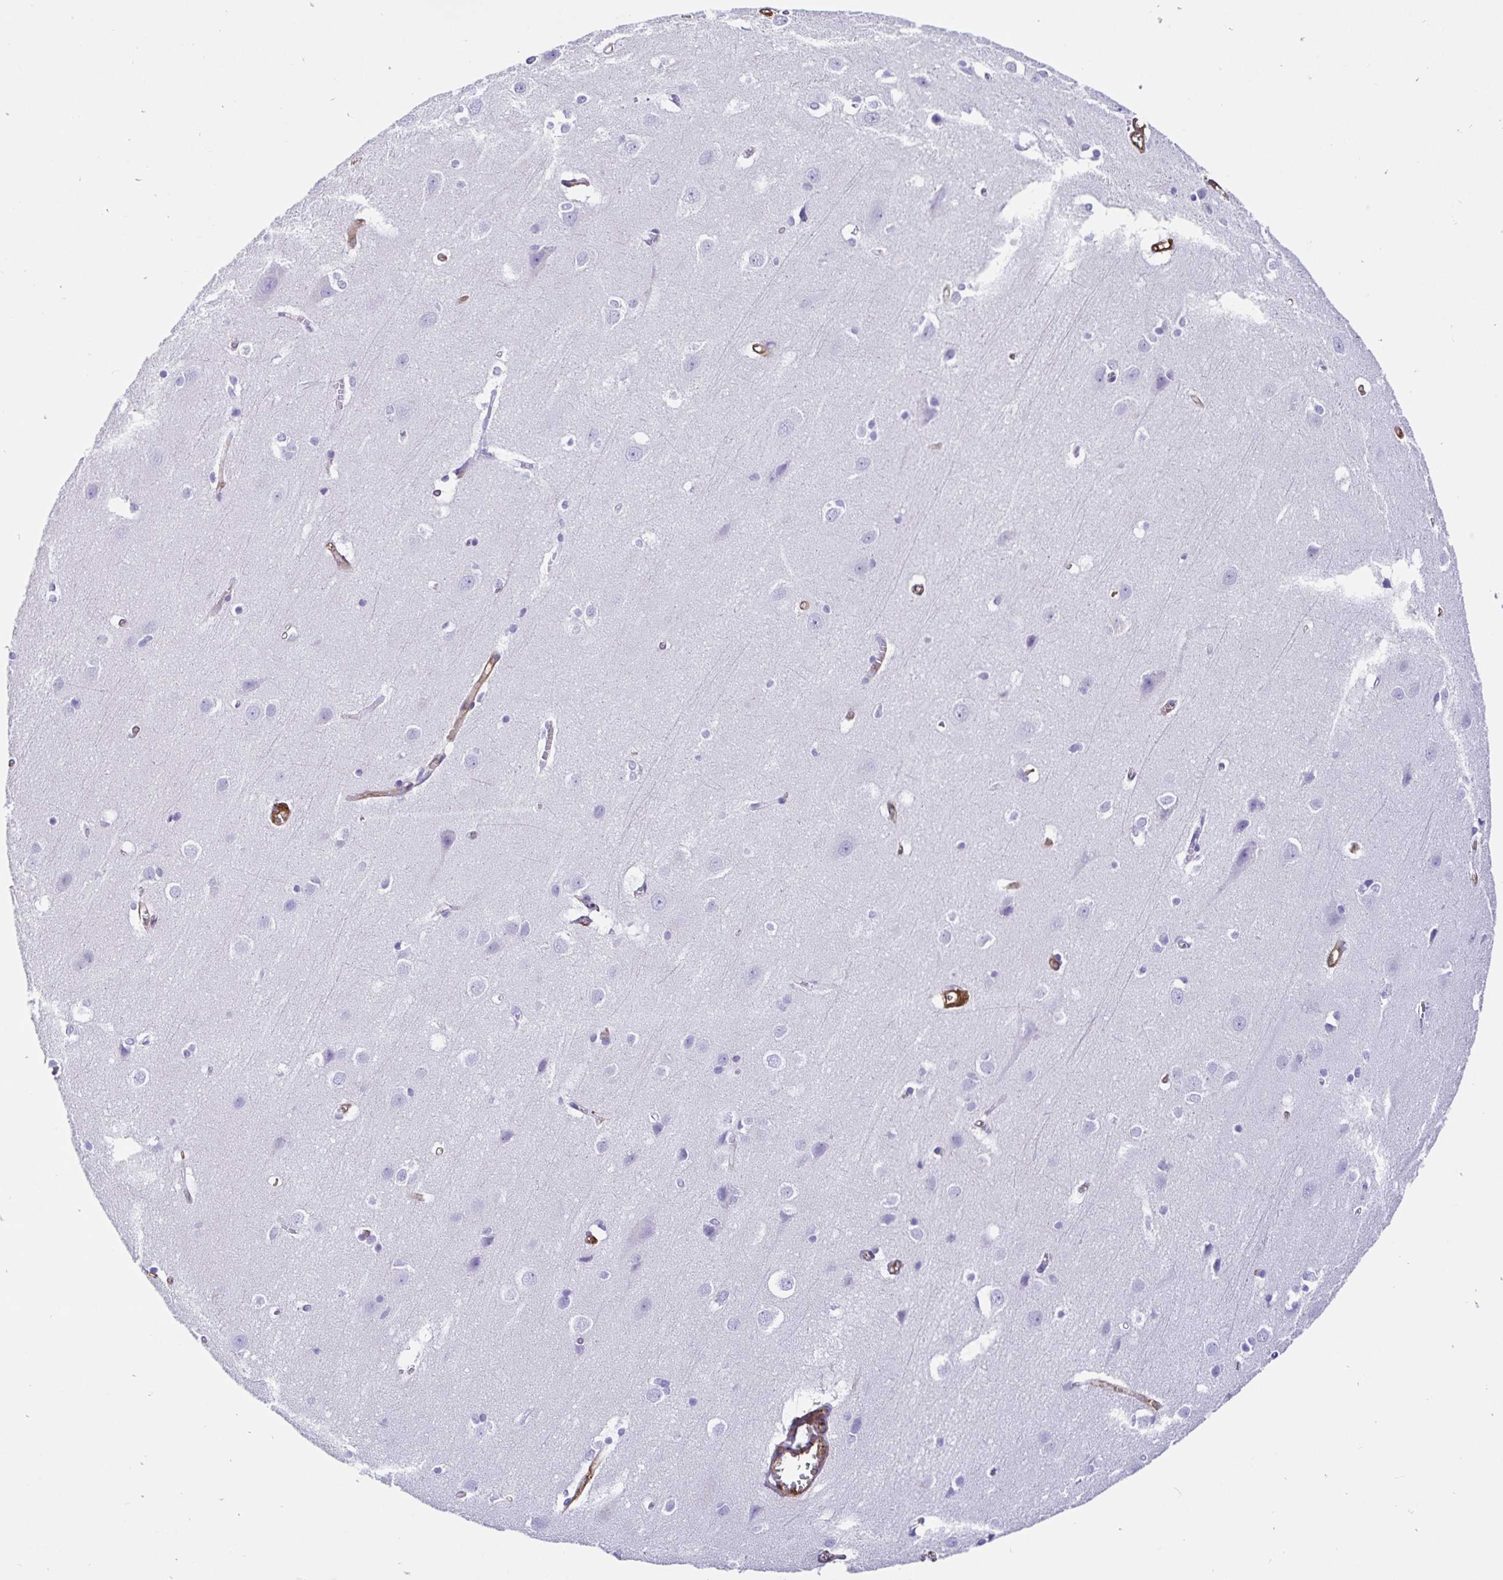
{"staining": {"intensity": "moderate", "quantity": ">75%", "location": "cytoplasmic/membranous"}, "tissue": "cerebral cortex", "cell_type": "Endothelial cells", "image_type": "normal", "snomed": [{"axis": "morphology", "description": "Normal tissue, NOS"}, {"axis": "topography", "description": "Cerebral cortex"}], "caption": "Immunohistochemical staining of unremarkable cerebral cortex reveals medium levels of moderate cytoplasmic/membranous expression in approximately >75% of endothelial cells. Immunohistochemistry stains the protein in brown and the nuclei are stained blue.", "gene": "ANXA2", "patient": {"sex": "male", "age": 37}}